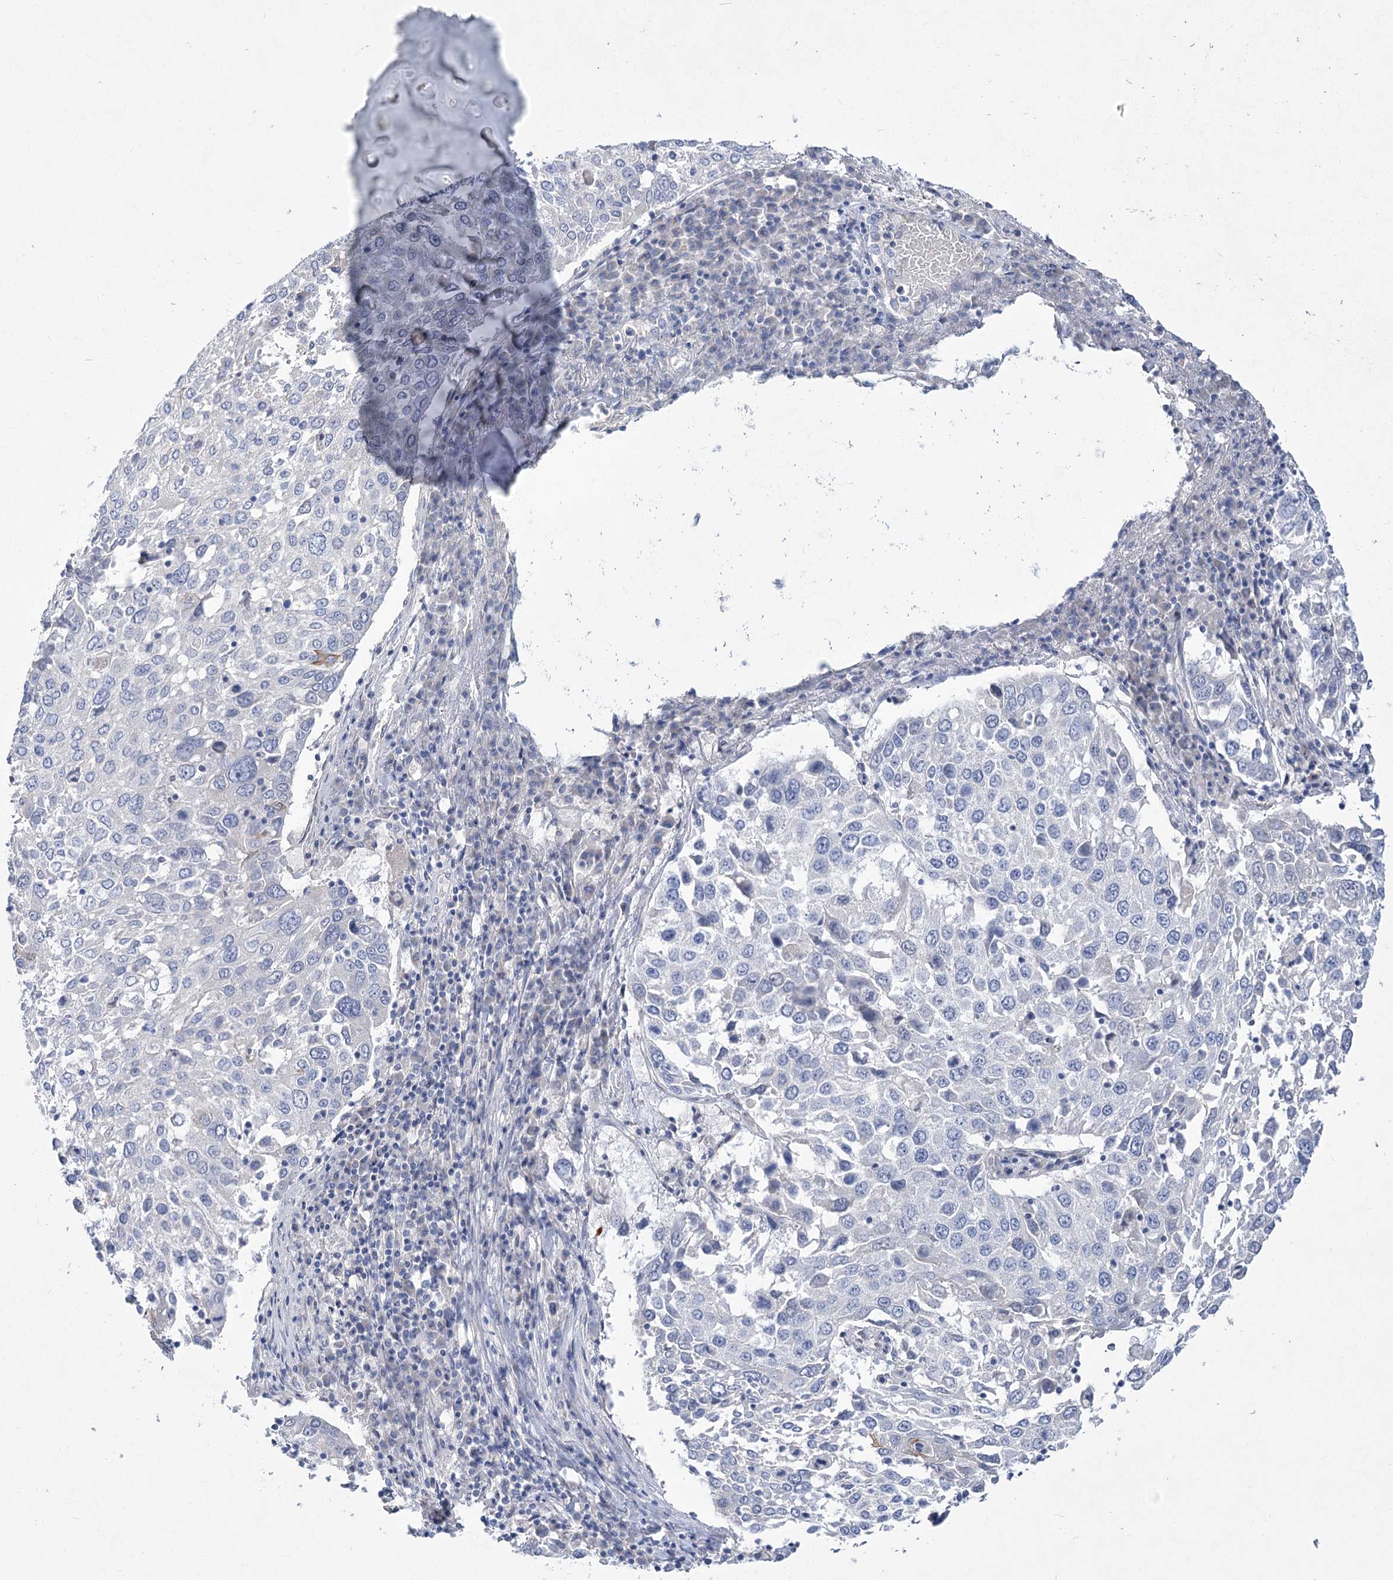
{"staining": {"intensity": "negative", "quantity": "none", "location": "none"}, "tissue": "lung cancer", "cell_type": "Tumor cells", "image_type": "cancer", "snomed": [{"axis": "morphology", "description": "Squamous cell carcinoma, NOS"}, {"axis": "topography", "description": "Lung"}], "caption": "Image shows no significant protein expression in tumor cells of lung cancer. The staining is performed using DAB (3,3'-diaminobenzidine) brown chromogen with nuclei counter-stained in using hematoxylin.", "gene": "SLC9A3", "patient": {"sex": "male", "age": 65}}